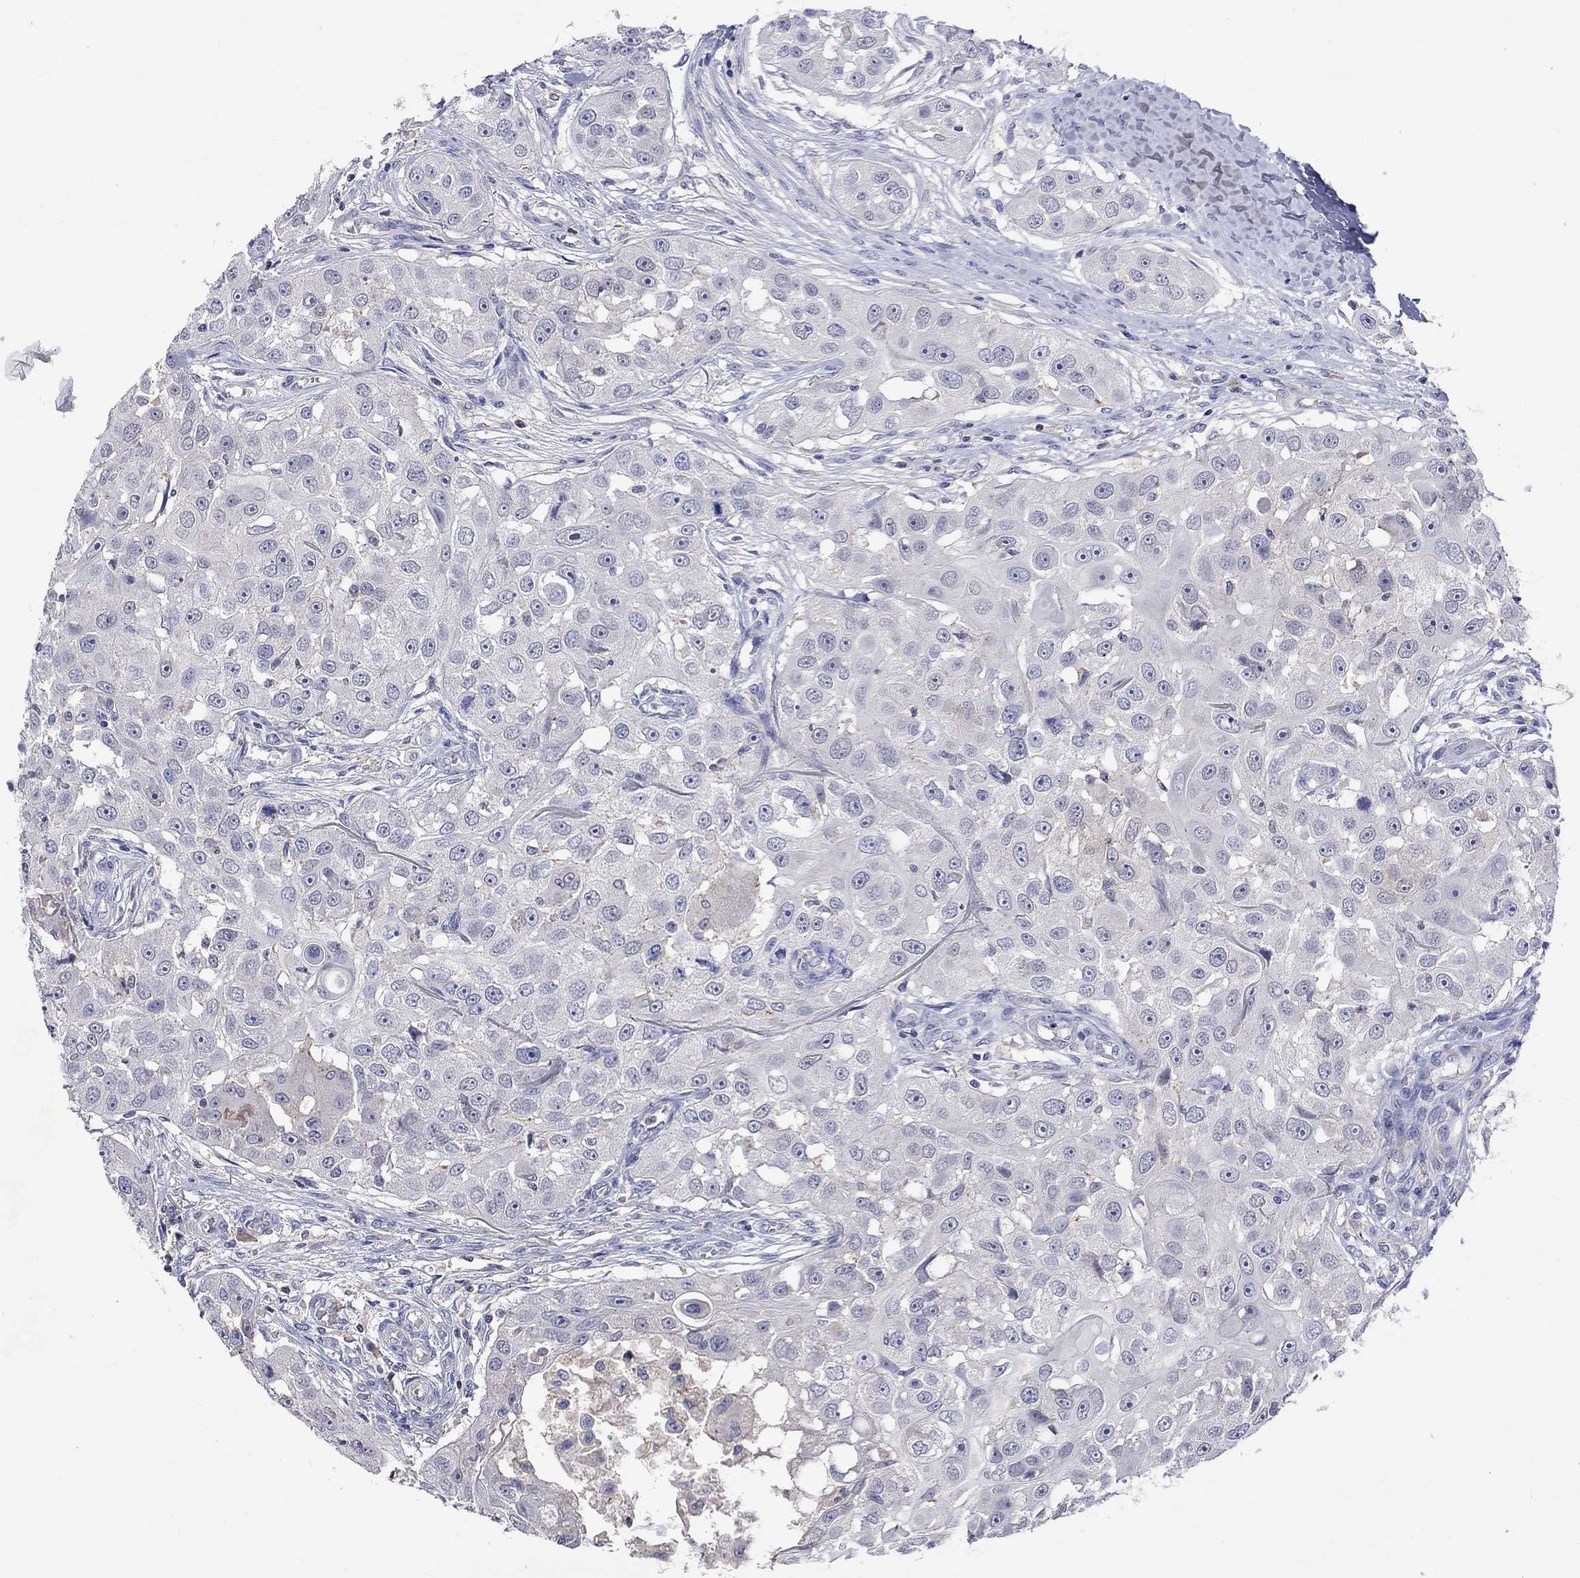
{"staining": {"intensity": "negative", "quantity": "none", "location": "none"}, "tissue": "head and neck cancer", "cell_type": "Tumor cells", "image_type": "cancer", "snomed": [{"axis": "morphology", "description": "Squamous cell carcinoma, NOS"}, {"axis": "topography", "description": "Head-Neck"}], "caption": "Photomicrograph shows no significant protein staining in tumor cells of head and neck cancer.", "gene": "LRFN4", "patient": {"sex": "male", "age": 51}}